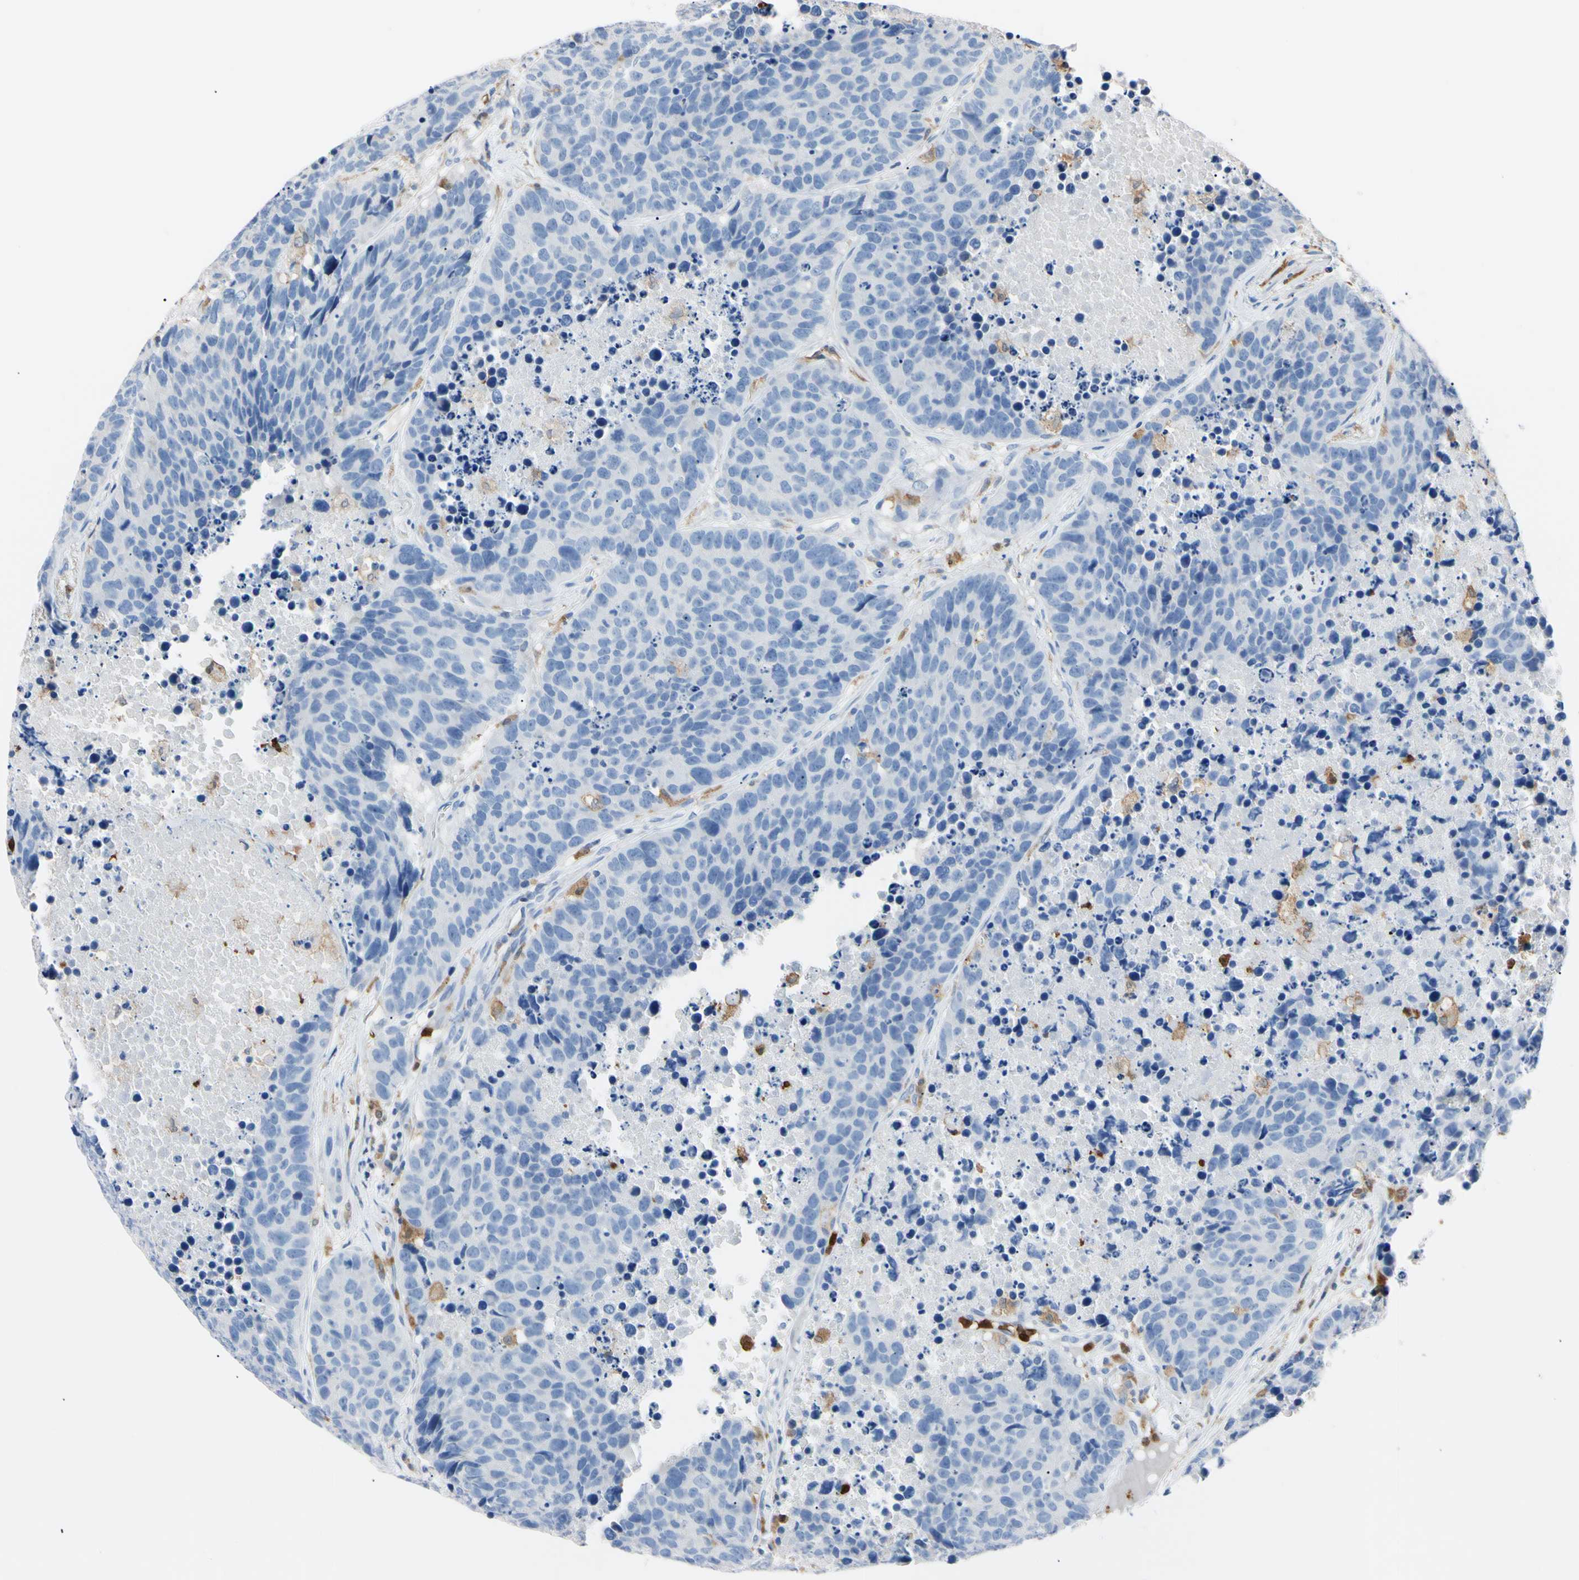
{"staining": {"intensity": "negative", "quantity": "none", "location": "none"}, "tissue": "carcinoid", "cell_type": "Tumor cells", "image_type": "cancer", "snomed": [{"axis": "morphology", "description": "Carcinoid, malignant, NOS"}, {"axis": "topography", "description": "Lung"}], "caption": "Immunohistochemistry photomicrograph of neoplastic tissue: carcinoid stained with DAB (3,3'-diaminobenzidine) displays no significant protein staining in tumor cells.", "gene": "NCF4", "patient": {"sex": "male", "age": 60}}